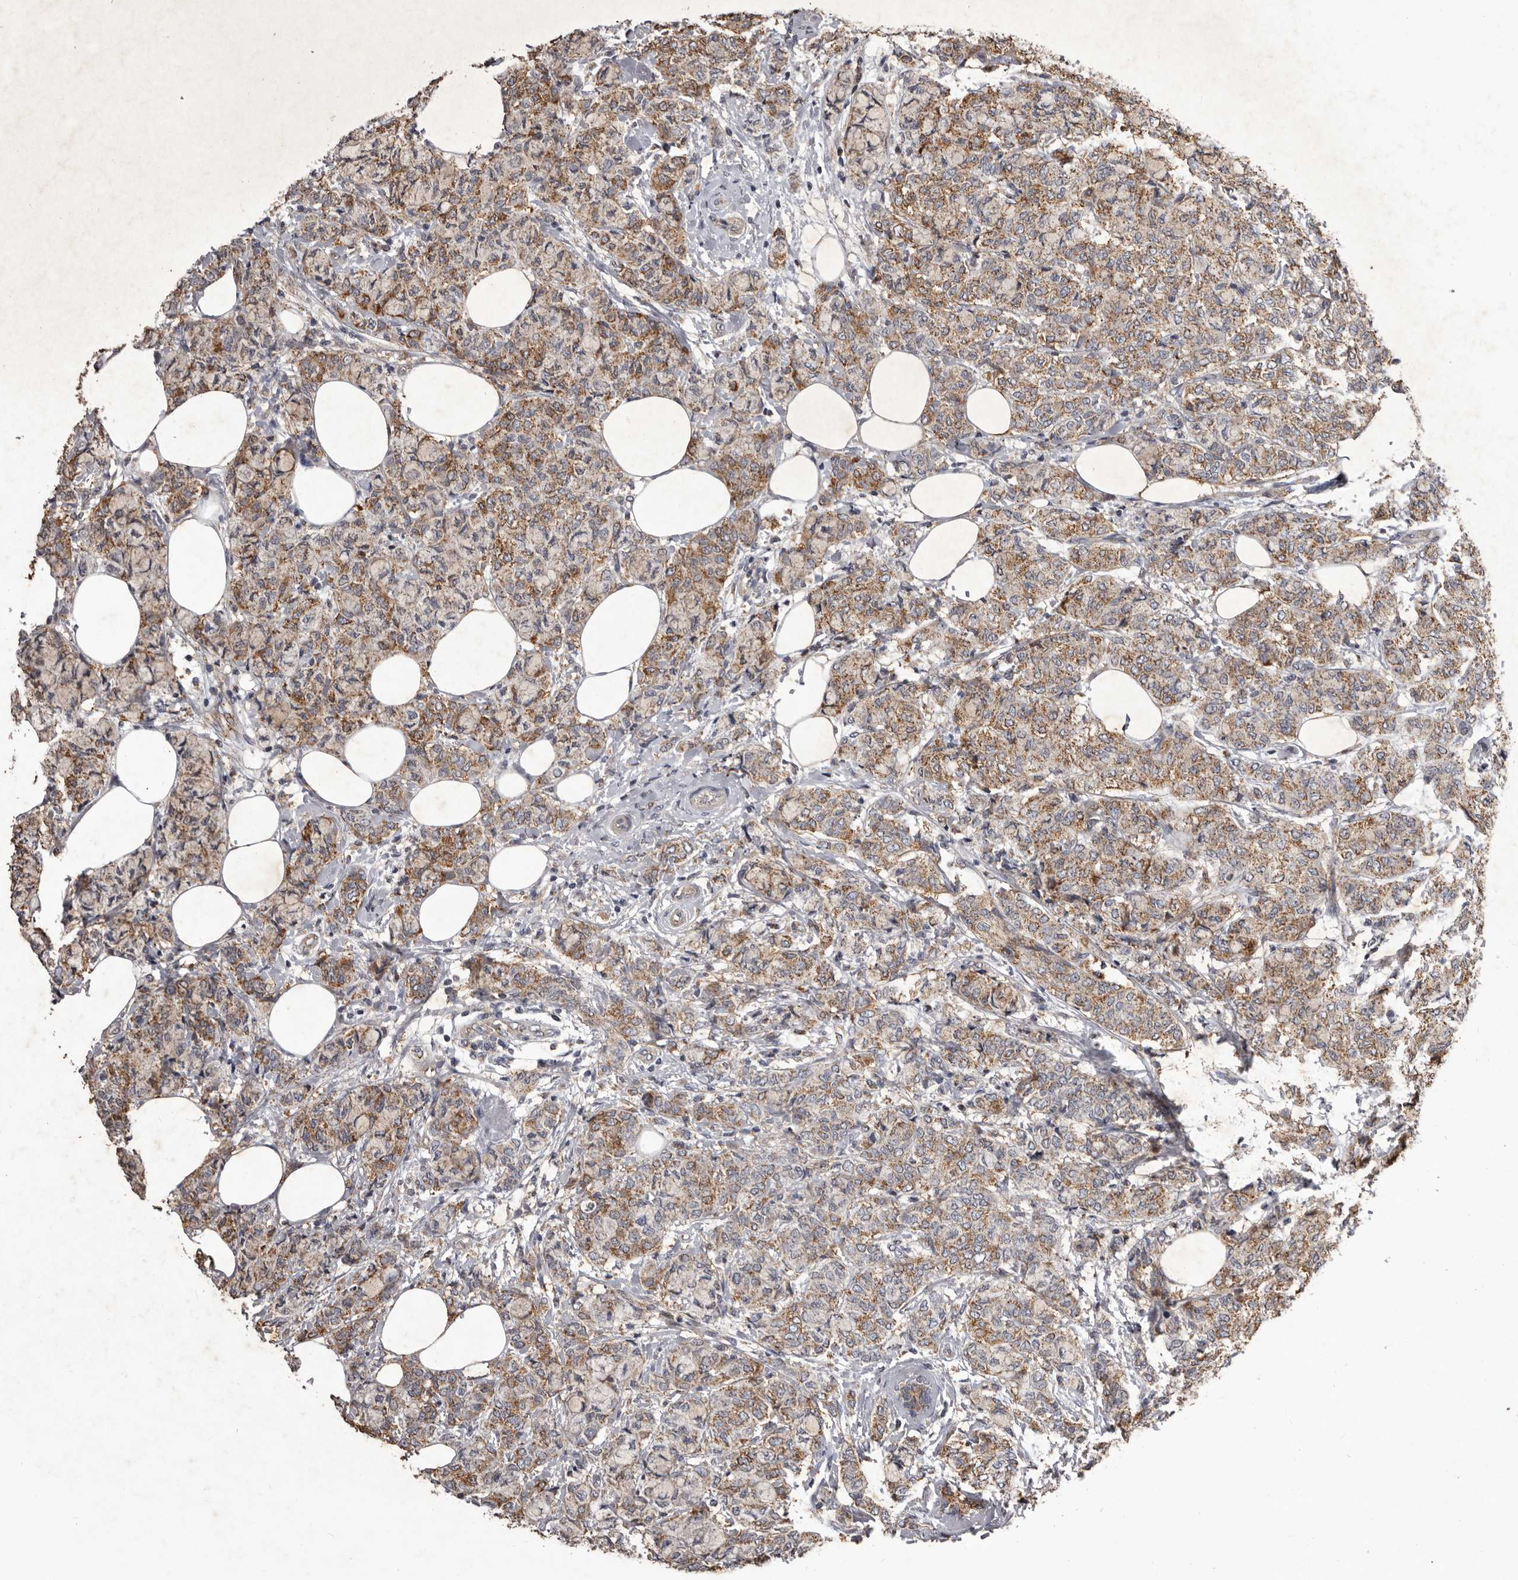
{"staining": {"intensity": "moderate", "quantity": ">75%", "location": "cytoplasmic/membranous"}, "tissue": "breast cancer", "cell_type": "Tumor cells", "image_type": "cancer", "snomed": [{"axis": "morphology", "description": "Lobular carcinoma"}, {"axis": "topography", "description": "Breast"}], "caption": "Human breast cancer (lobular carcinoma) stained with a brown dye displays moderate cytoplasmic/membranous positive positivity in approximately >75% of tumor cells.", "gene": "CXCL14", "patient": {"sex": "female", "age": 60}}